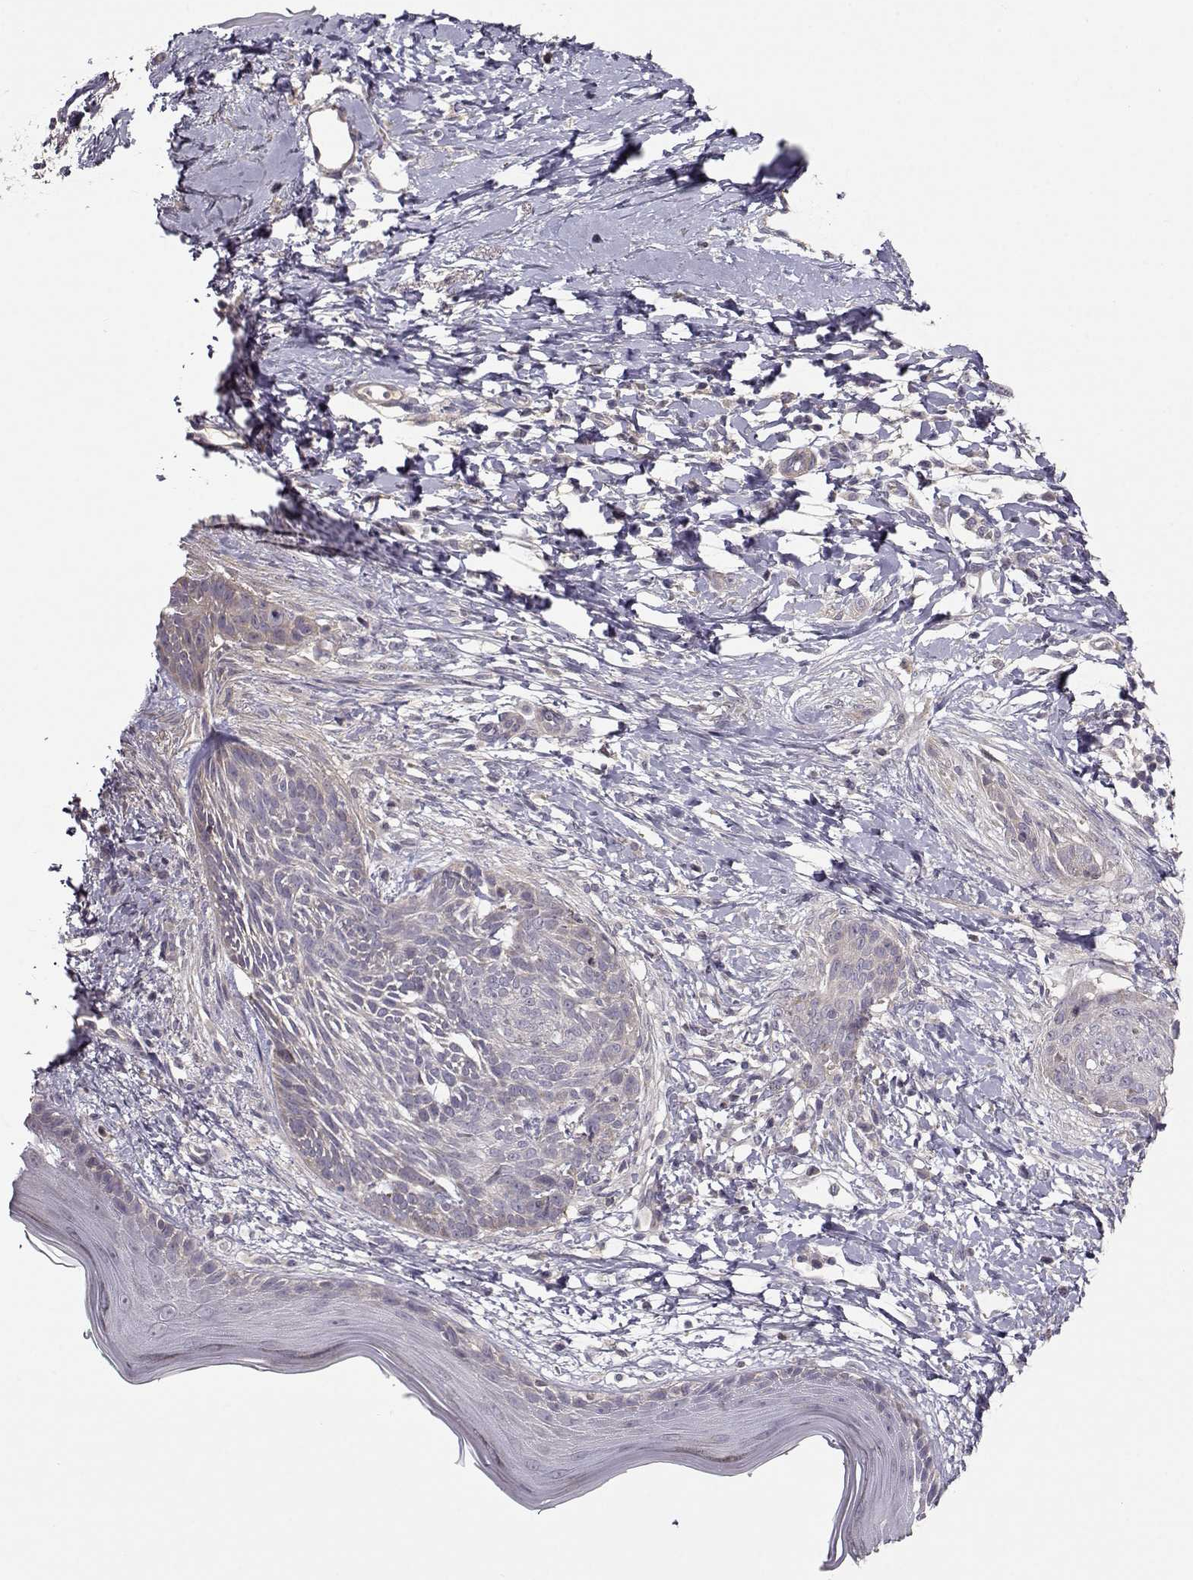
{"staining": {"intensity": "negative", "quantity": "none", "location": "none"}, "tissue": "skin cancer", "cell_type": "Tumor cells", "image_type": "cancer", "snomed": [{"axis": "morphology", "description": "Normal tissue, NOS"}, {"axis": "morphology", "description": "Basal cell carcinoma"}, {"axis": "topography", "description": "Skin"}], "caption": "Protein analysis of basal cell carcinoma (skin) demonstrates no significant expression in tumor cells.", "gene": "ENTPD8", "patient": {"sex": "male", "age": 84}}